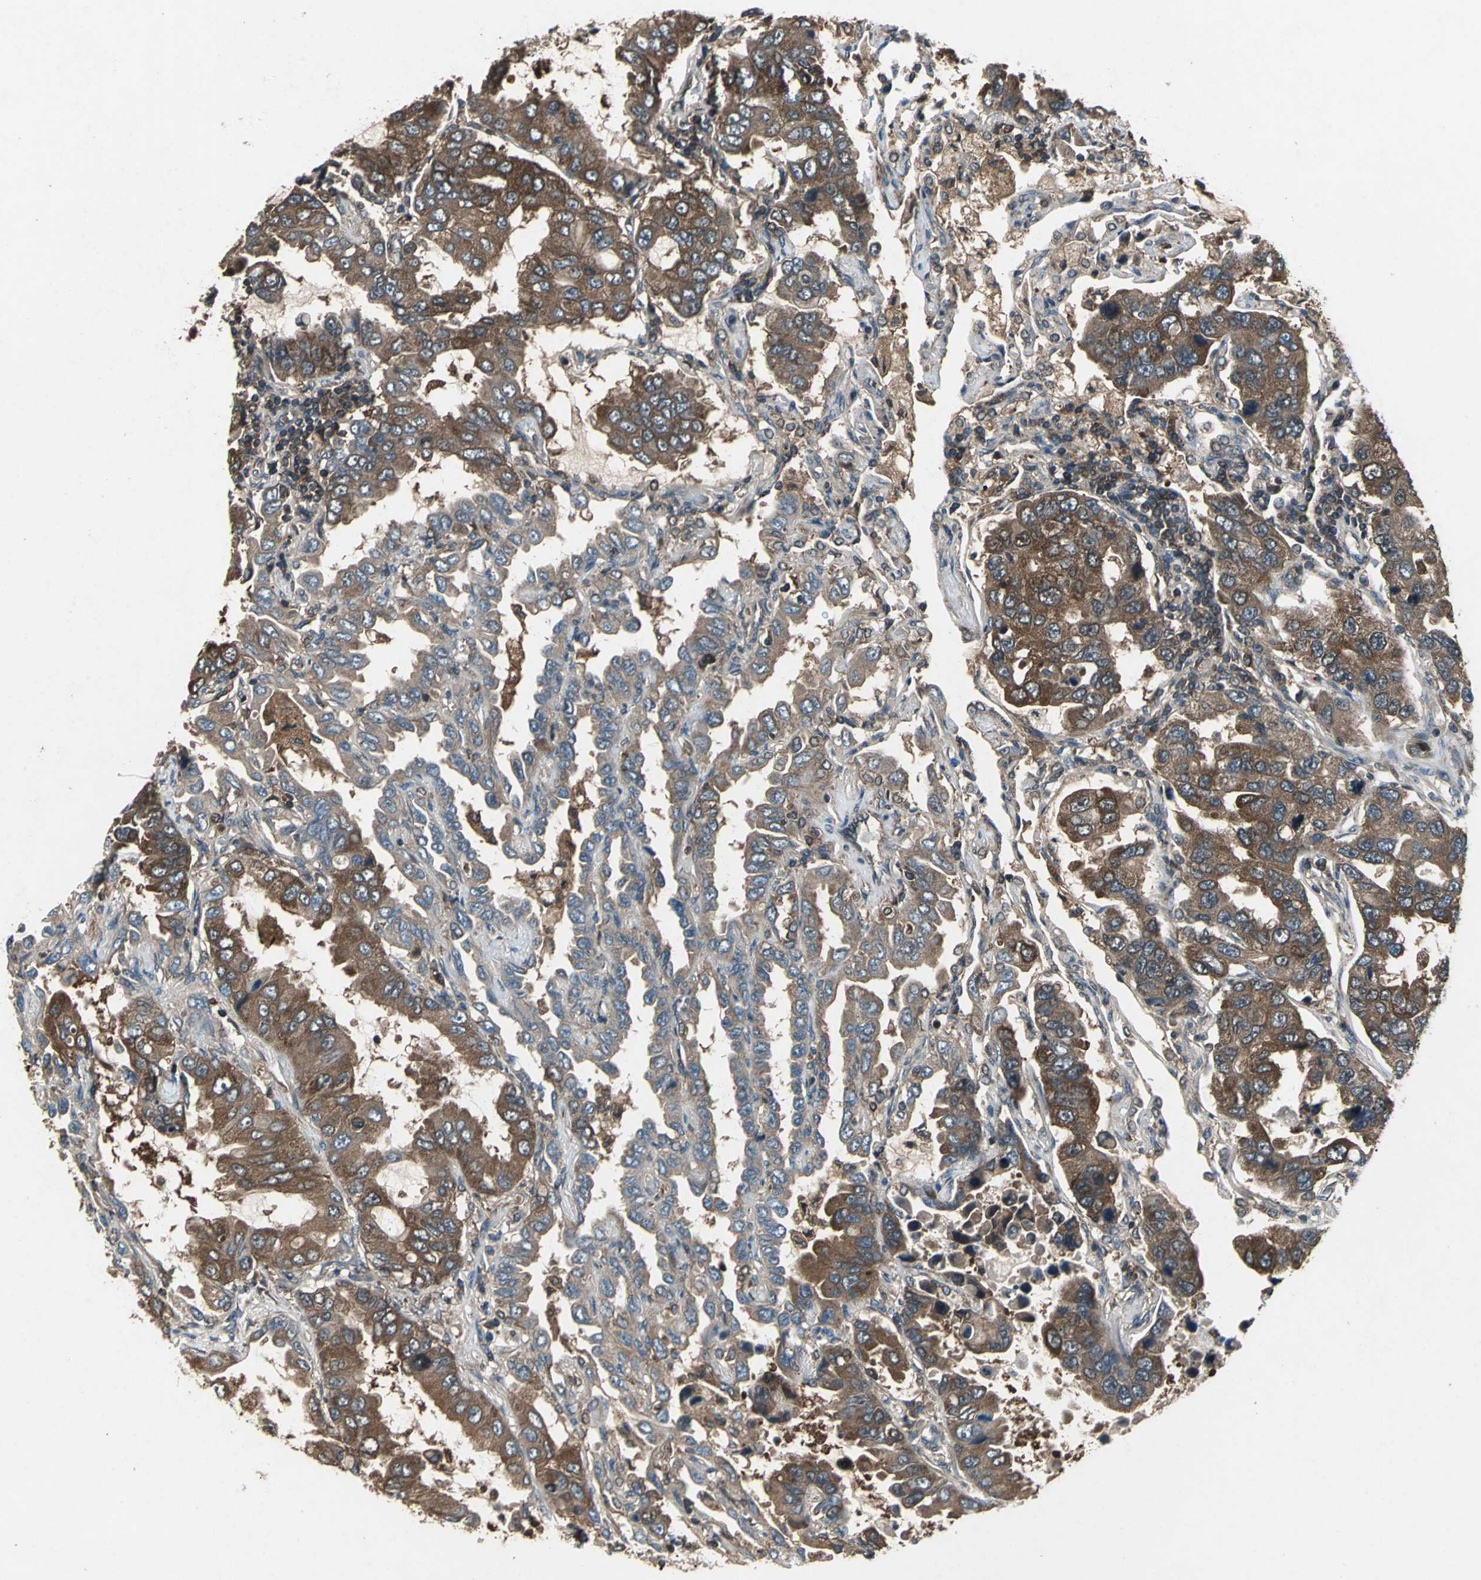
{"staining": {"intensity": "strong", "quantity": ">75%", "location": "cytoplasmic/membranous"}, "tissue": "lung cancer", "cell_type": "Tumor cells", "image_type": "cancer", "snomed": [{"axis": "morphology", "description": "Adenocarcinoma, NOS"}, {"axis": "topography", "description": "Lung"}], "caption": "IHC image of human lung cancer (adenocarcinoma) stained for a protein (brown), which displays high levels of strong cytoplasmic/membranous expression in about >75% of tumor cells.", "gene": "CAPN1", "patient": {"sex": "male", "age": 64}}